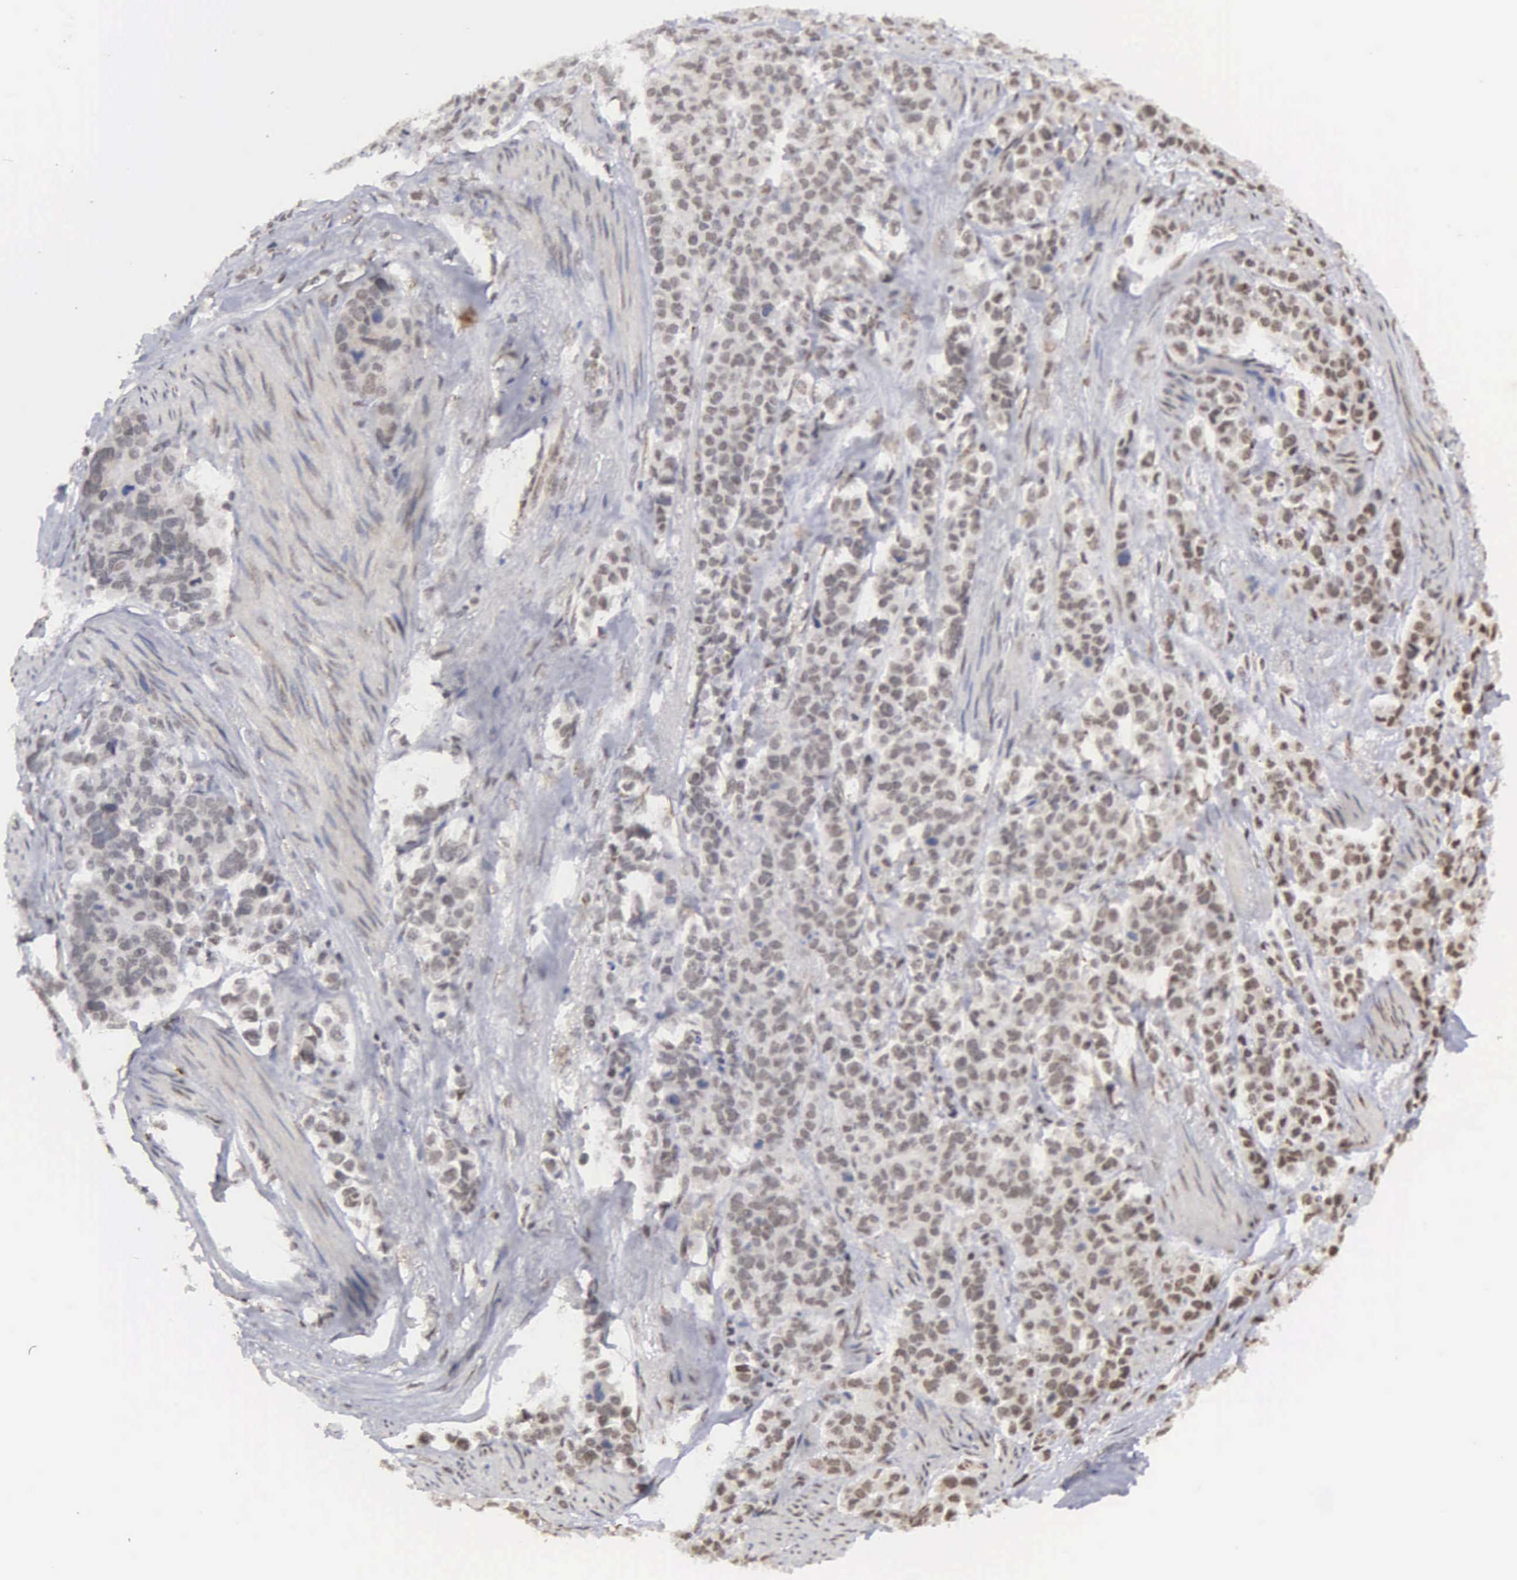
{"staining": {"intensity": "weak", "quantity": "25%-75%", "location": "cytoplasmic/membranous,nuclear"}, "tissue": "stomach cancer", "cell_type": "Tumor cells", "image_type": "cancer", "snomed": [{"axis": "morphology", "description": "Adenocarcinoma, NOS"}, {"axis": "topography", "description": "Stomach, upper"}], "caption": "Stomach adenocarcinoma stained for a protein displays weak cytoplasmic/membranous and nuclear positivity in tumor cells.", "gene": "GTF2A1", "patient": {"sex": "male", "age": 71}}